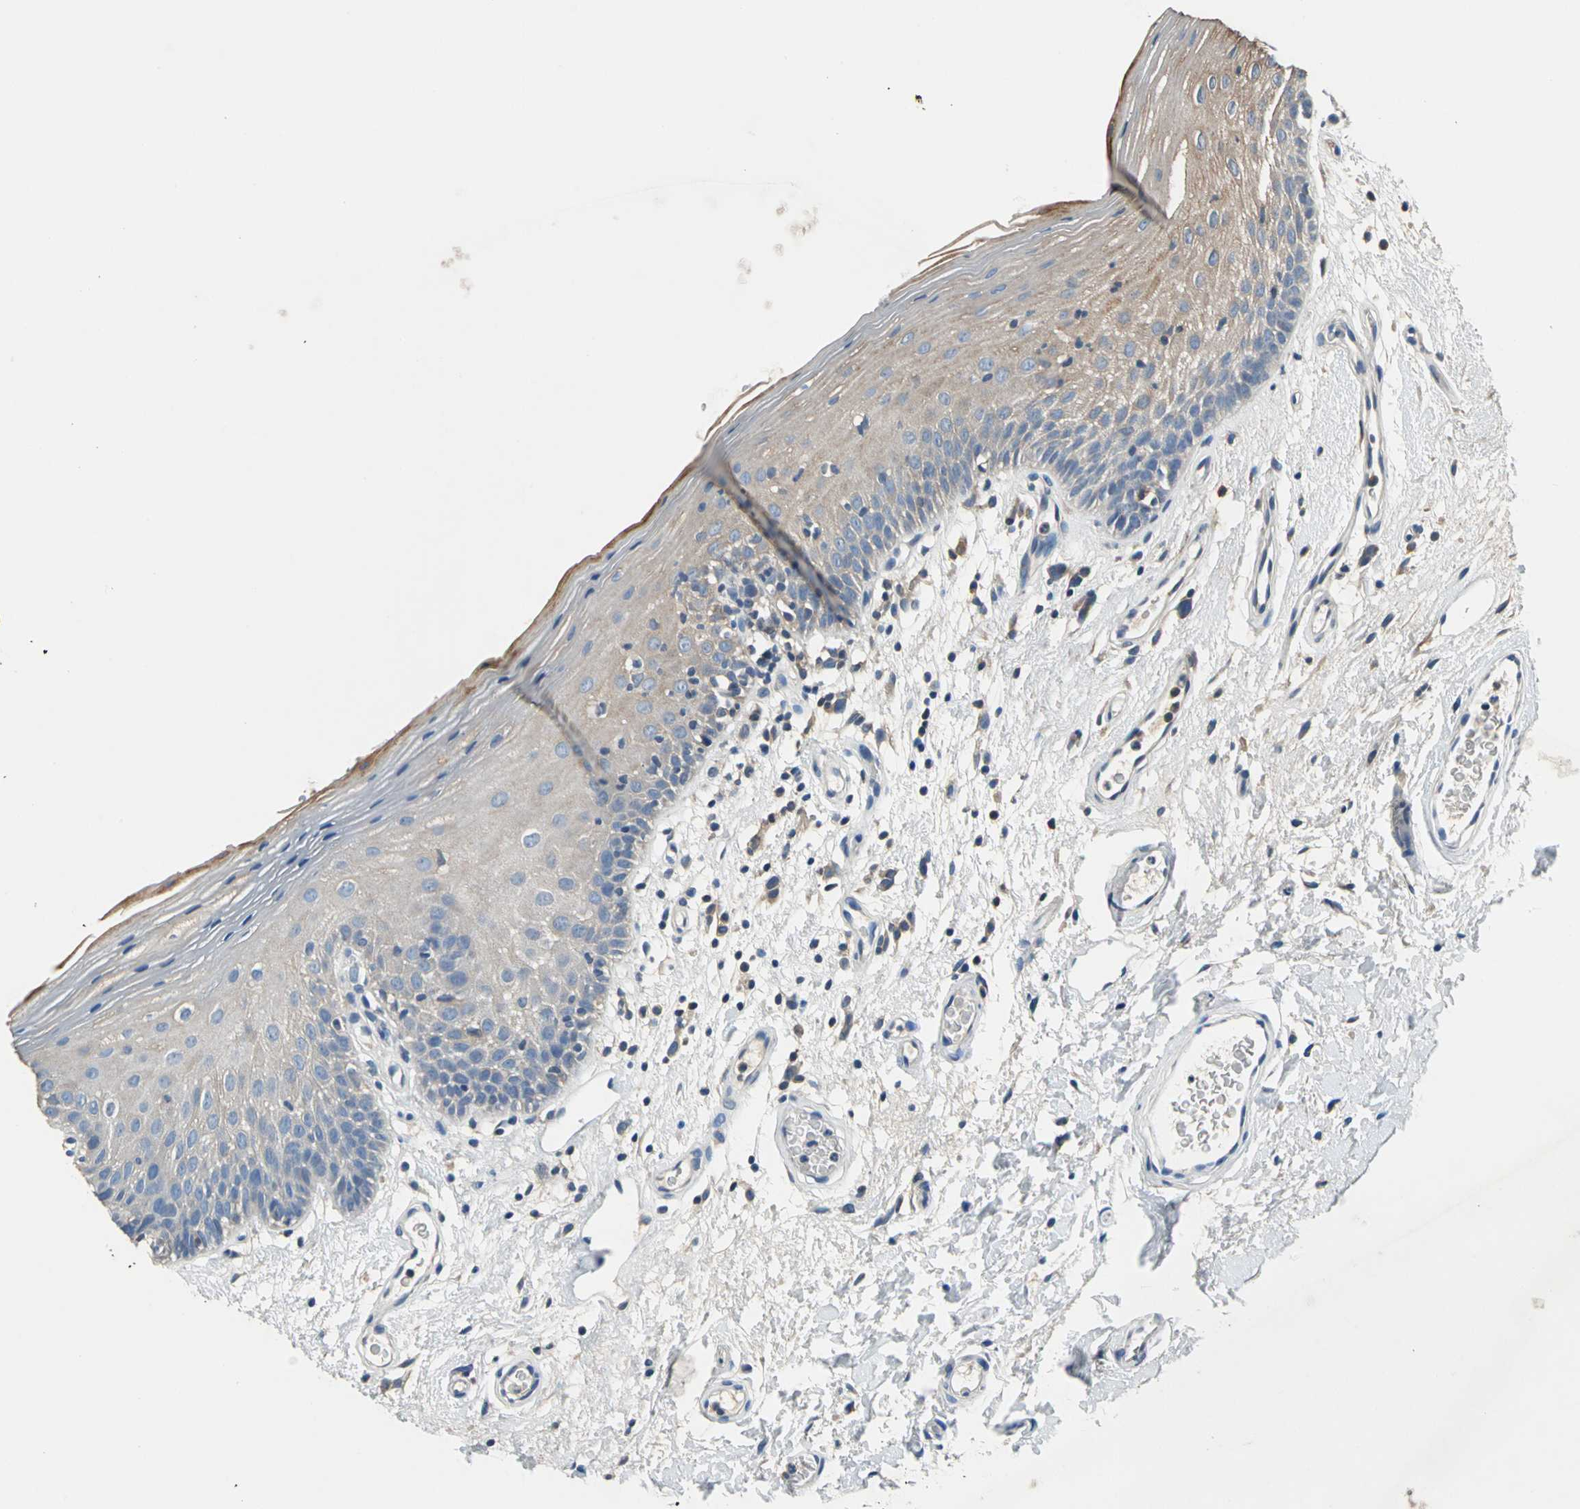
{"staining": {"intensity": "weak", "quantity": "25%-75%", "location": "cytoplasmic/membranous"}, "tissue": "oral mucosa", "cell_type": "Squamous epithelial cells", "image_type": "normal", "snomed": [{"axis": "morphology", "description": "Normal tissue, NOS"}, {"axis": "morphology", "description": "Squamous cell carcinoma, NOS"}, {"axis": "topography", "description": "Skeletal muscle"}, {"axis": "topography", "description": "Oral tissue"}, {"axis": "topography", "description": "Head-Neck"}], "caption": "Squamous epithelial cells show low levels of weak cytoplasmic/membranous staining in approximately 25%-75% of cells in benign oral mucosa.", "gene": "PRKCA", "patient": {"sex": "male", "age": 71}}